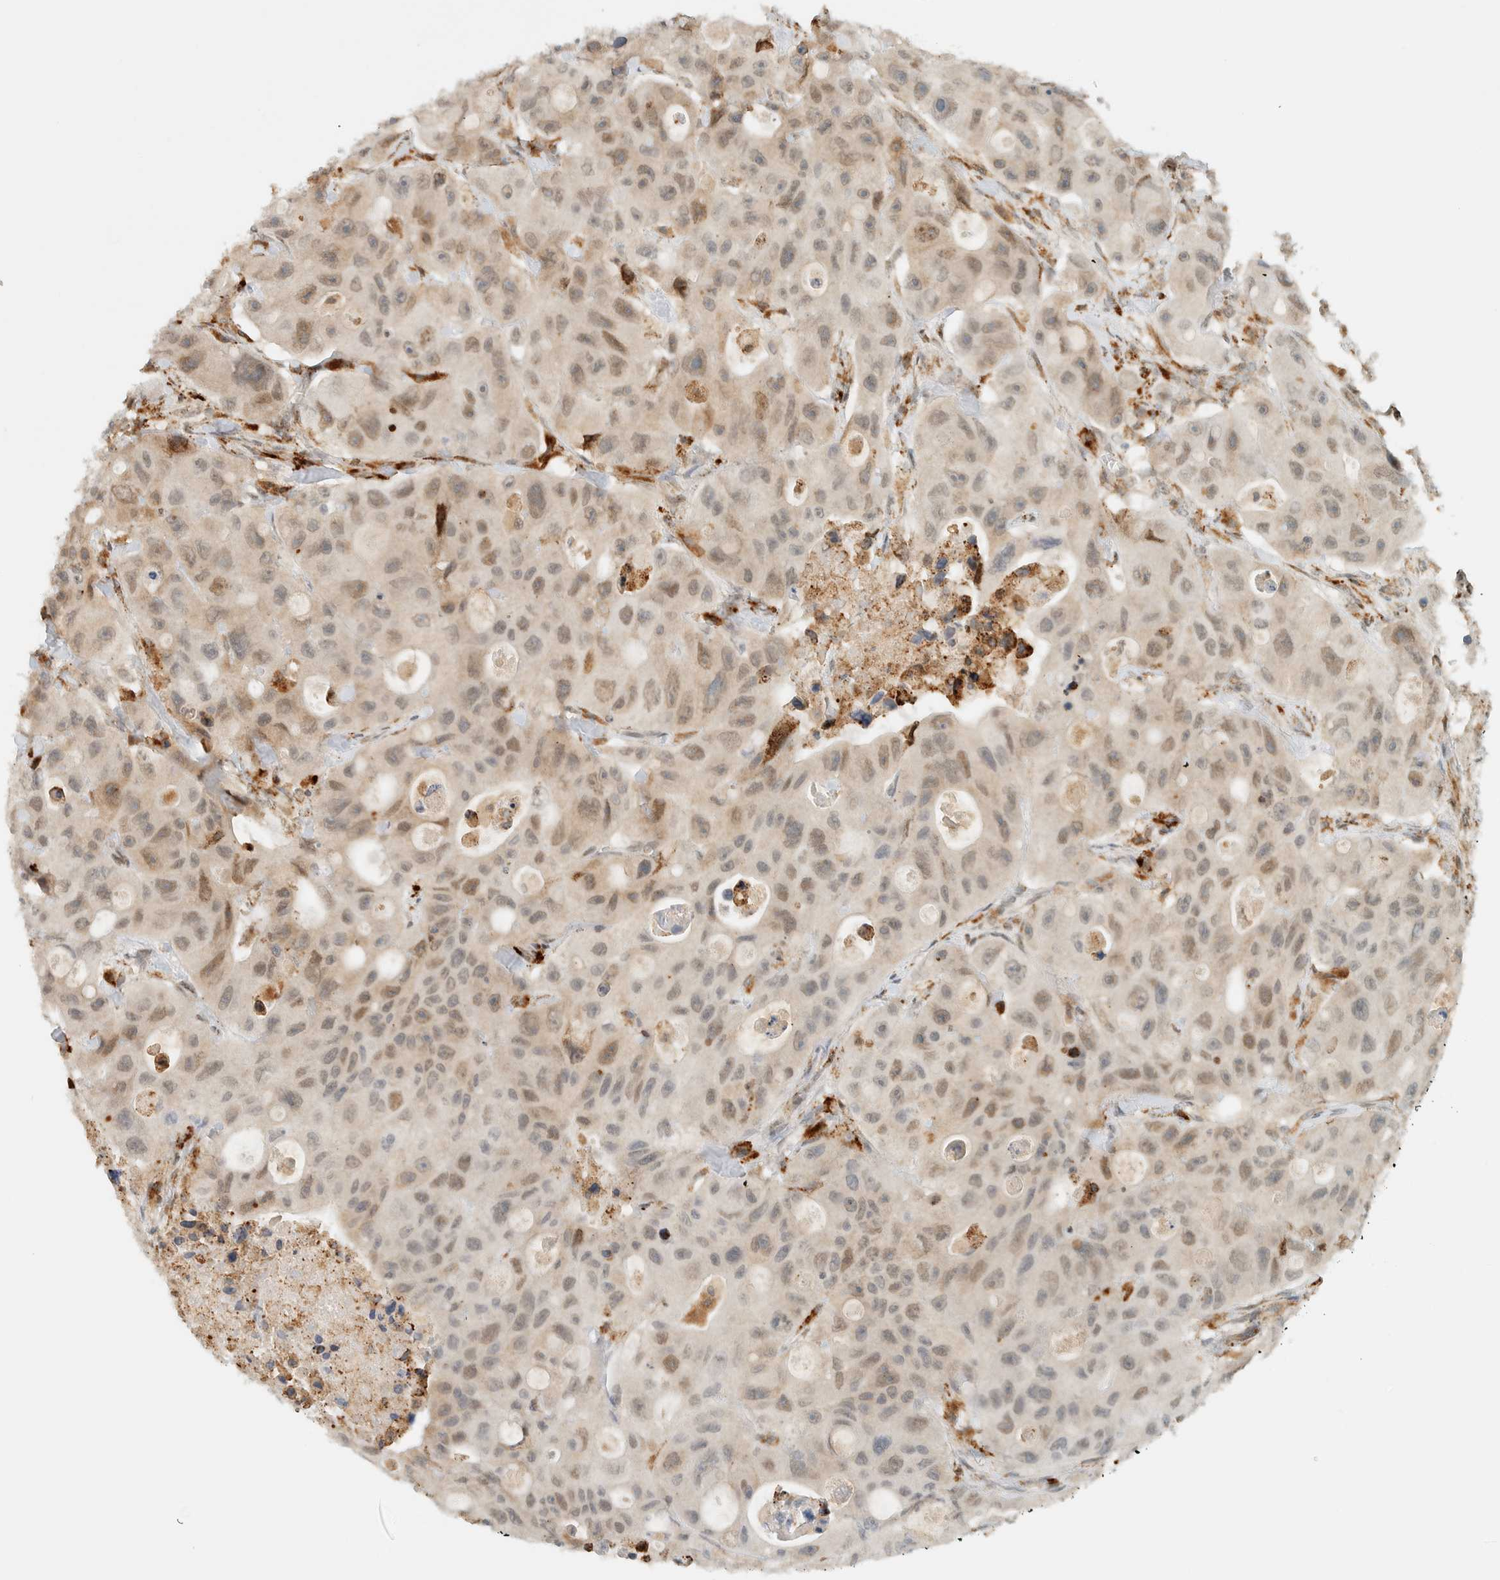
{"staining": {"intensity": "weak", "quantity": "25%-75%", "location": "nuclear"}, "tissue": "colorectal cancer", "cell_type": "Tumor cells", "image_type": "cancer", "snomed": [{"axis": "morphology", "description": "Adenocarcinoma, NOS"}, {"axis": "topography", "description": "Colon"}], "caption": "Protein analysis of adenocarcinoma (colorectal) tissue exhibits weak nuclear positivity in approximately 25%-75% of tumor cells.", "gene": "ITPRID1", "patient": {"sex": "female", "age": 46}}